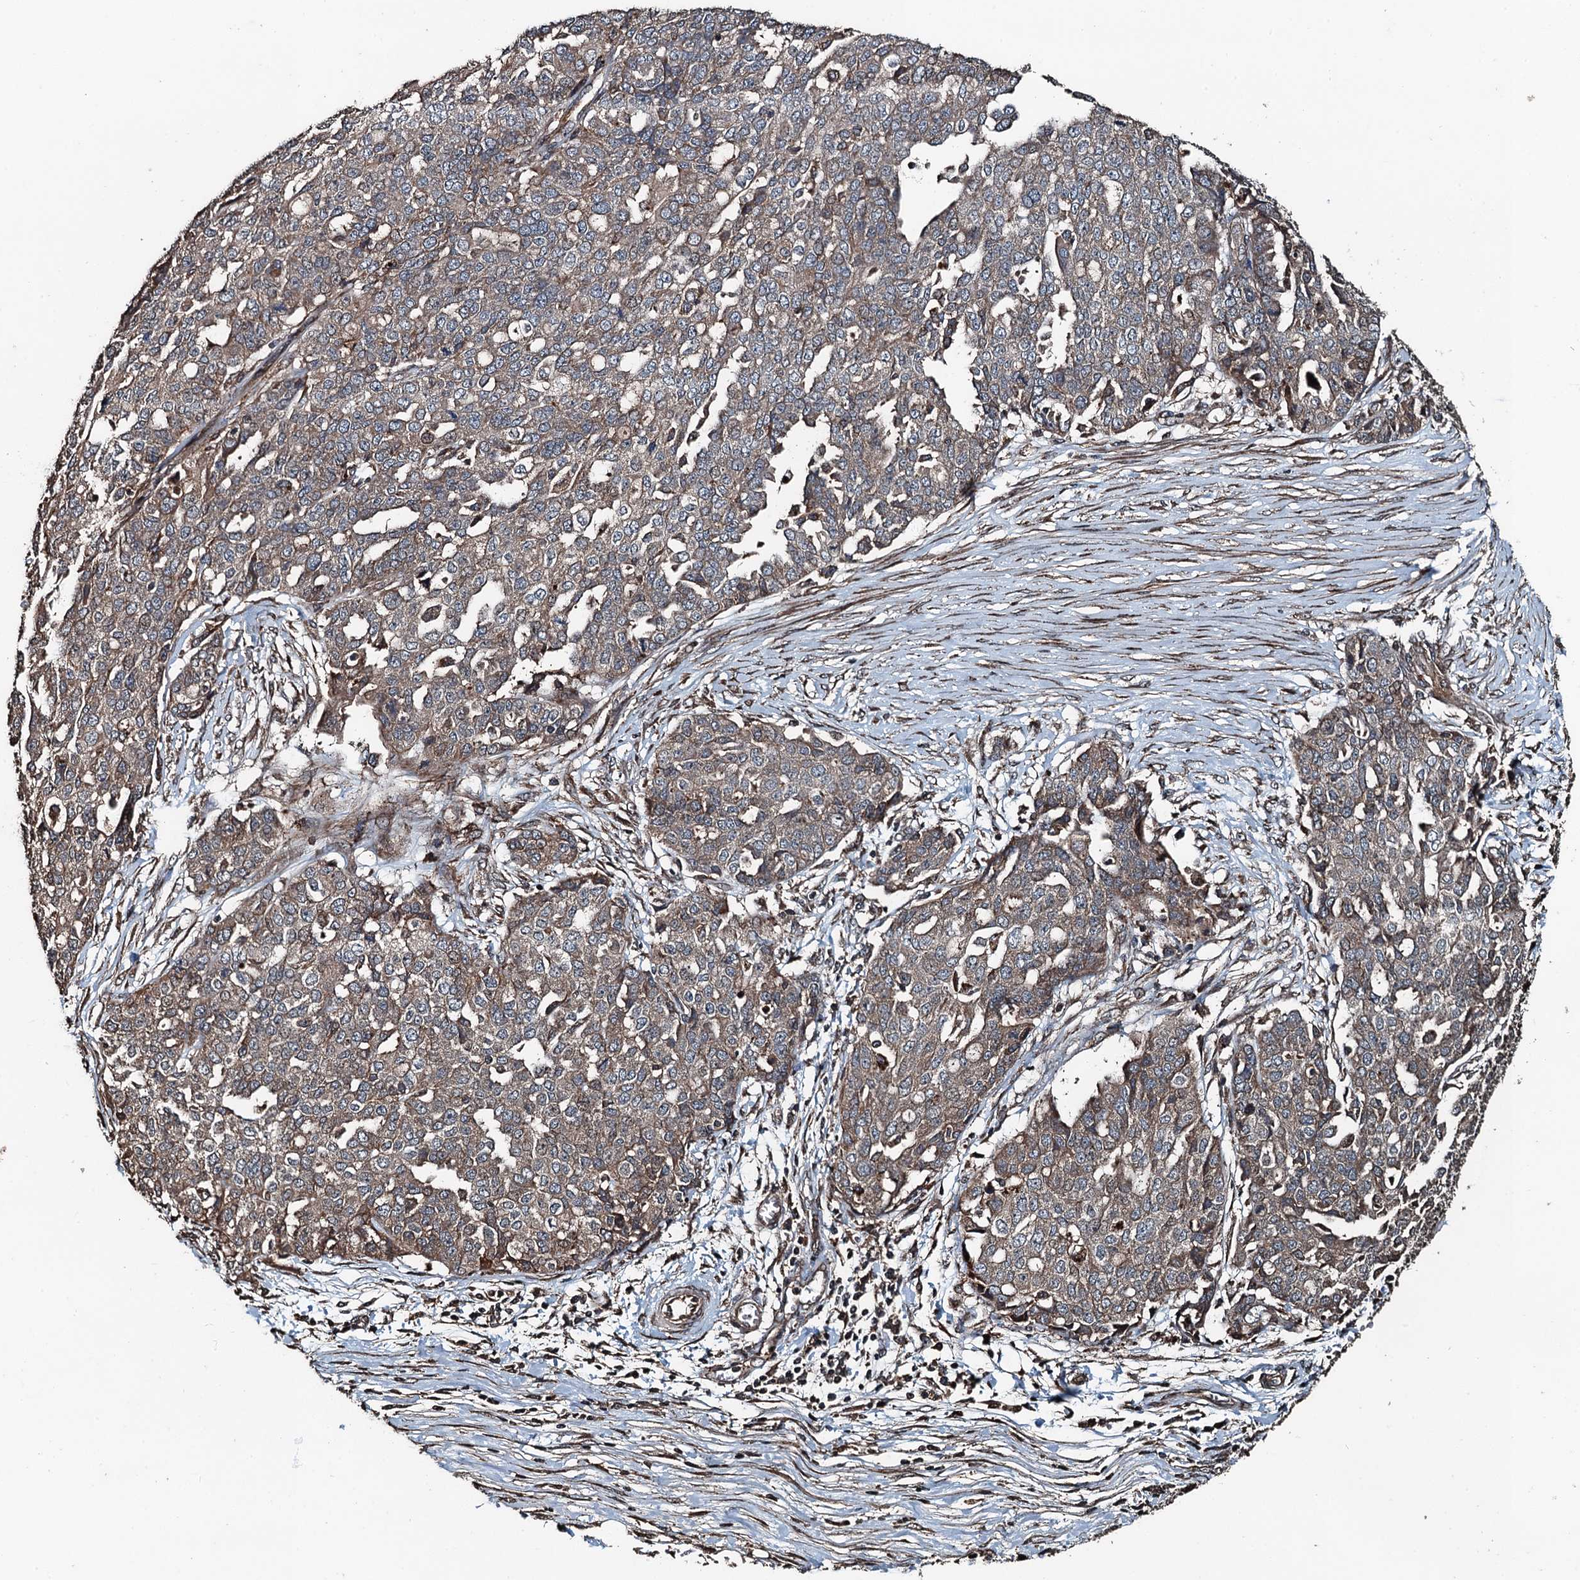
{"staining": {"intensity": "weak", "quantity": ">75%", "location": "cytoplasmic/membranous"}, "tissue": "ovarian cancer", "cell_type": "Tumor cells", "image_type": "cancer", "snomed": [{"axis": "morphology", "description": "Cystadenocarcinoma, serous, NOS"}, {"axis": "topography", "description": "Soft tissue"}, {"axis": "topography", "description": "Ovary"}], "caption": "Weak cytoplasmic/membranous positivity for a protein is identified in about >75% of tumor cells of ovarian serous cystadenocarcinoma using IHC.", "gene": "TCTN1", "patient": {"sex": "female", "age": 57}}